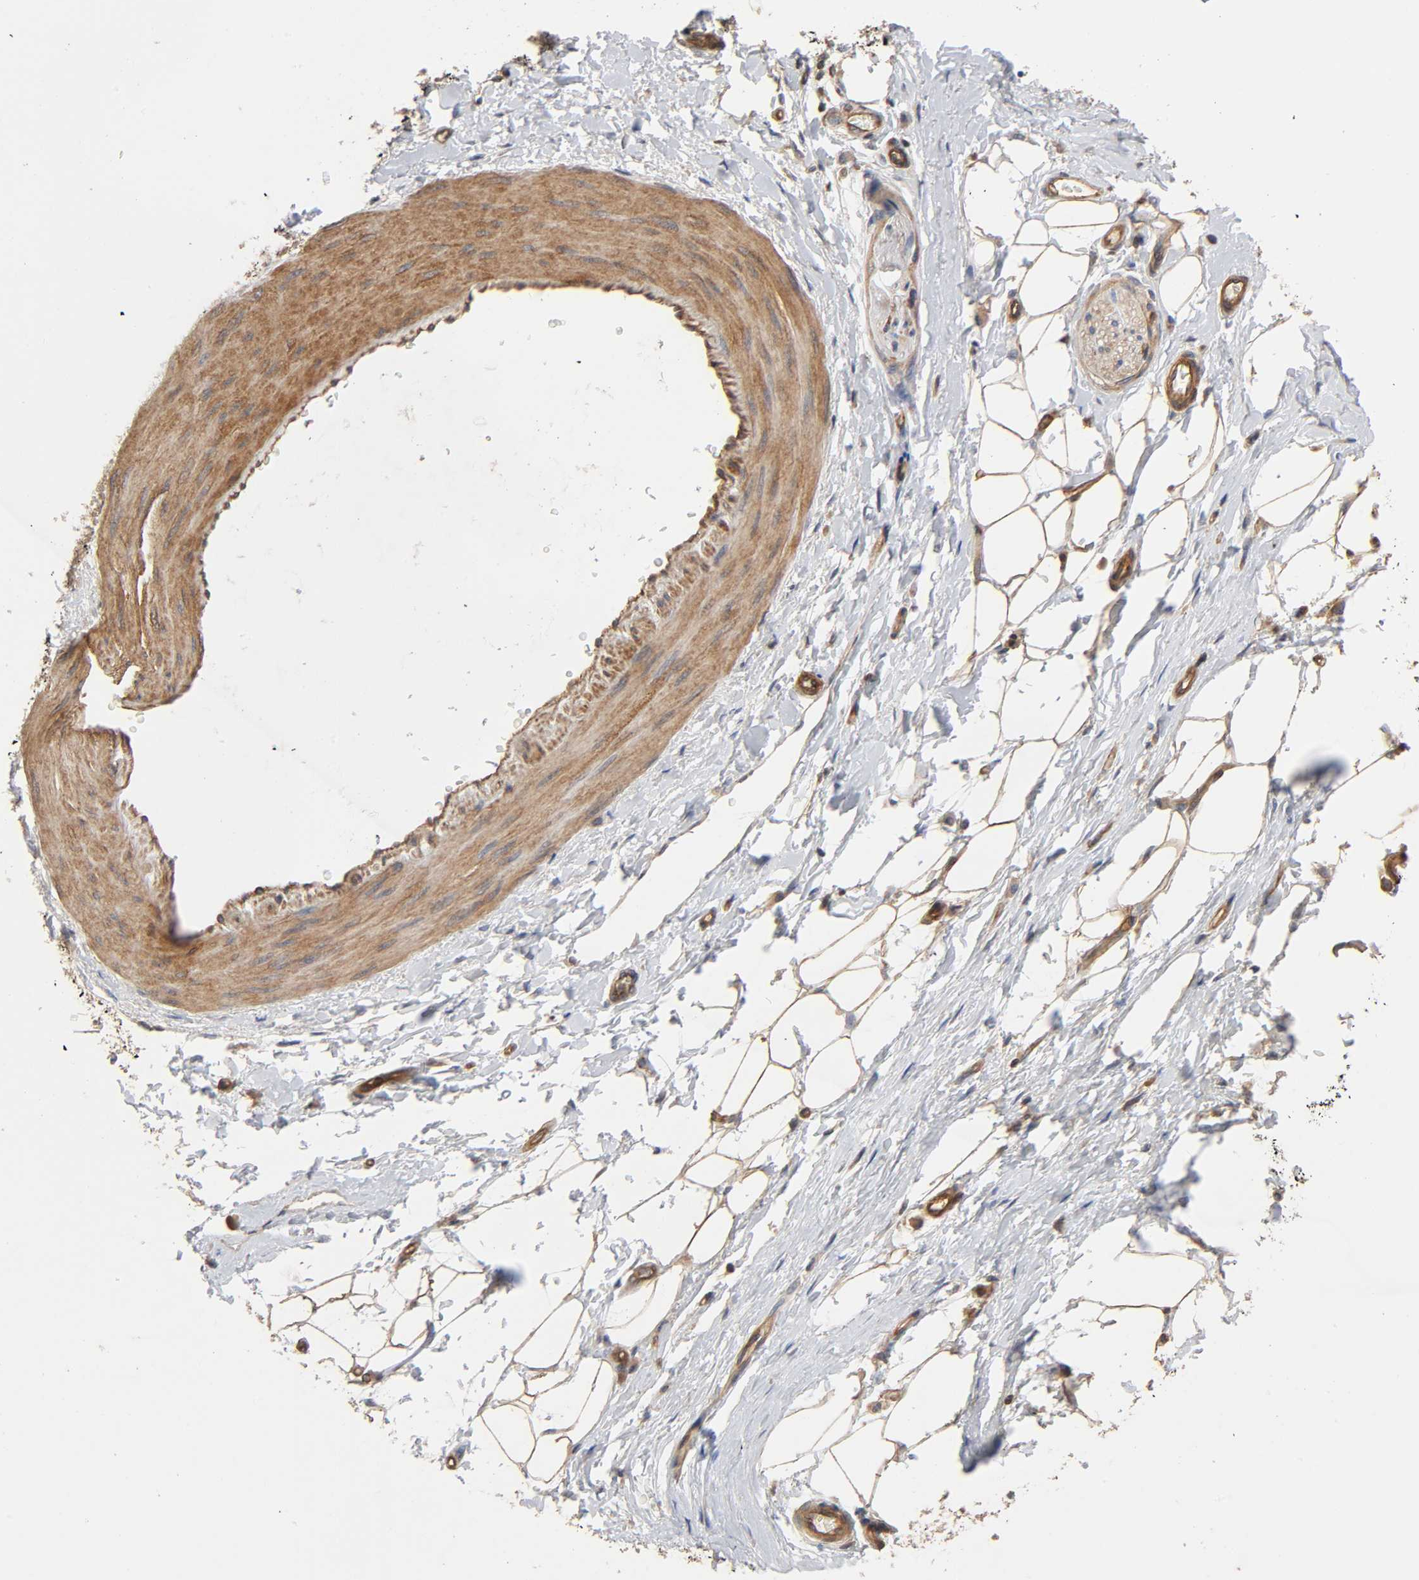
{"staining": {"intensity": "moderate", "quantity": "25%-75%", "location": "cytoplasmic/membranous"}, "tissue": "adipose tissue", "cell_type": "Adipocytes", "image_type": "normal", "snomed": [{"axis": "morphology", "description": "Normal tissue, NOS"}, {"axis": "morphology", "description": "Urothelial carcinoma, High grade"}, {"axis": "topography", "description": "Vascular tissue"}, {"axis": "topography", "description": "Urinary bladder"}], "caption": "Adipocytes reveal medium levels of moderate cytoplasmic/membranous positivity in approximately 25%-75% of cells in unremarkable human adipose tissue. (Stains: DAB in brown, nuclei in blue, Microscopy: brightfield microscopy at high magnification).", "gene": "LAMTOR2", "patient": {"sex": "female", "age": 56}}